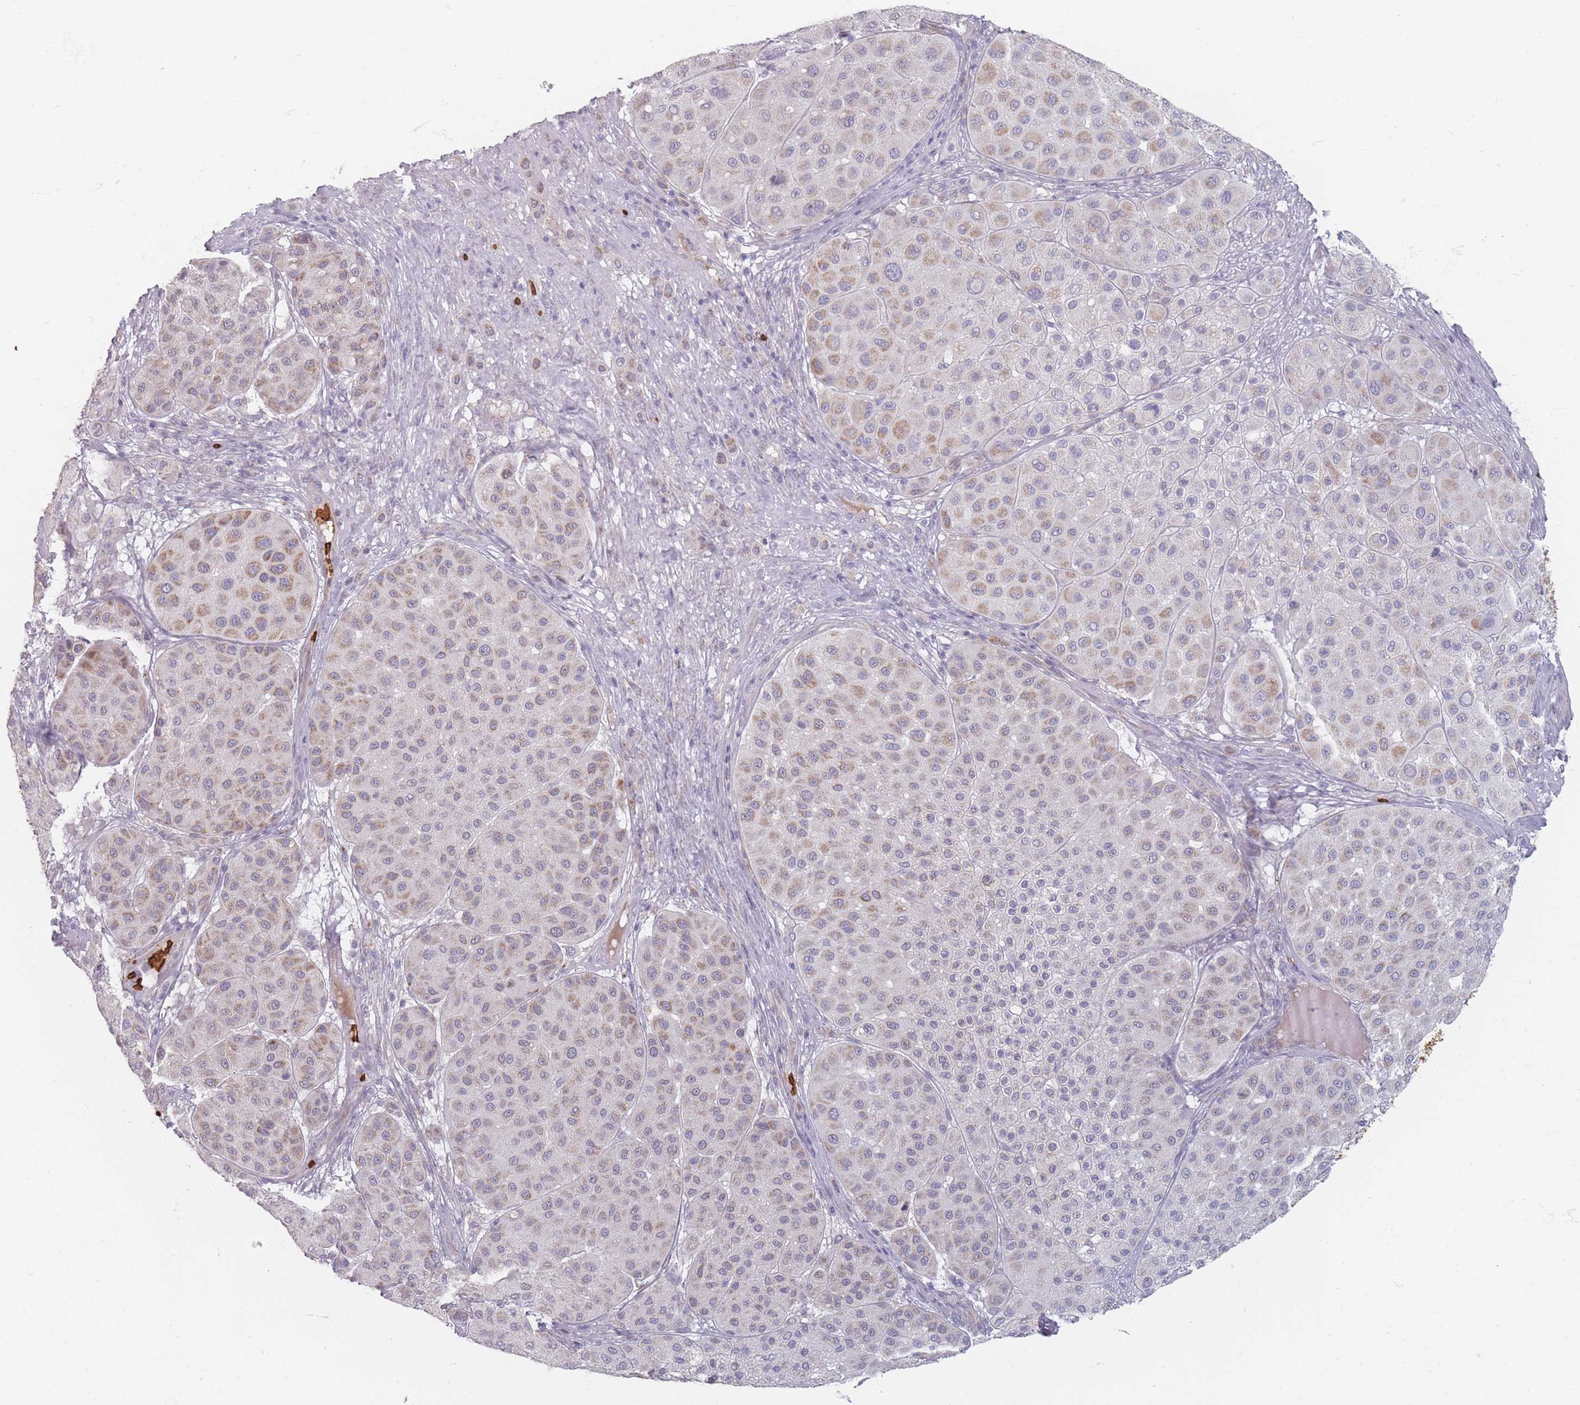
{"staining": {"intensity": "moderate", "quantity": "<25%", "location": "cytoplasmic/membranous"}, "tissue": "melanoma", "cell_type": "Tumor cells", "image_type": "cancer", "snomed": [{"axis": "morphology", "description": "Malignant melanoma, Metastatic site"}, {"axis": "topography", "description": "Smooth muscle"}], "caption": "Immunohistochemistry (IHC) histopathology image of melanoma stained for a protein (brown), which reveals low levels of moderate cytoplasmic/membranous staining in approximately <25% of tumor cells.", "gene": "SLC2A6", "patient": {"sex": "male", "age": 41}}